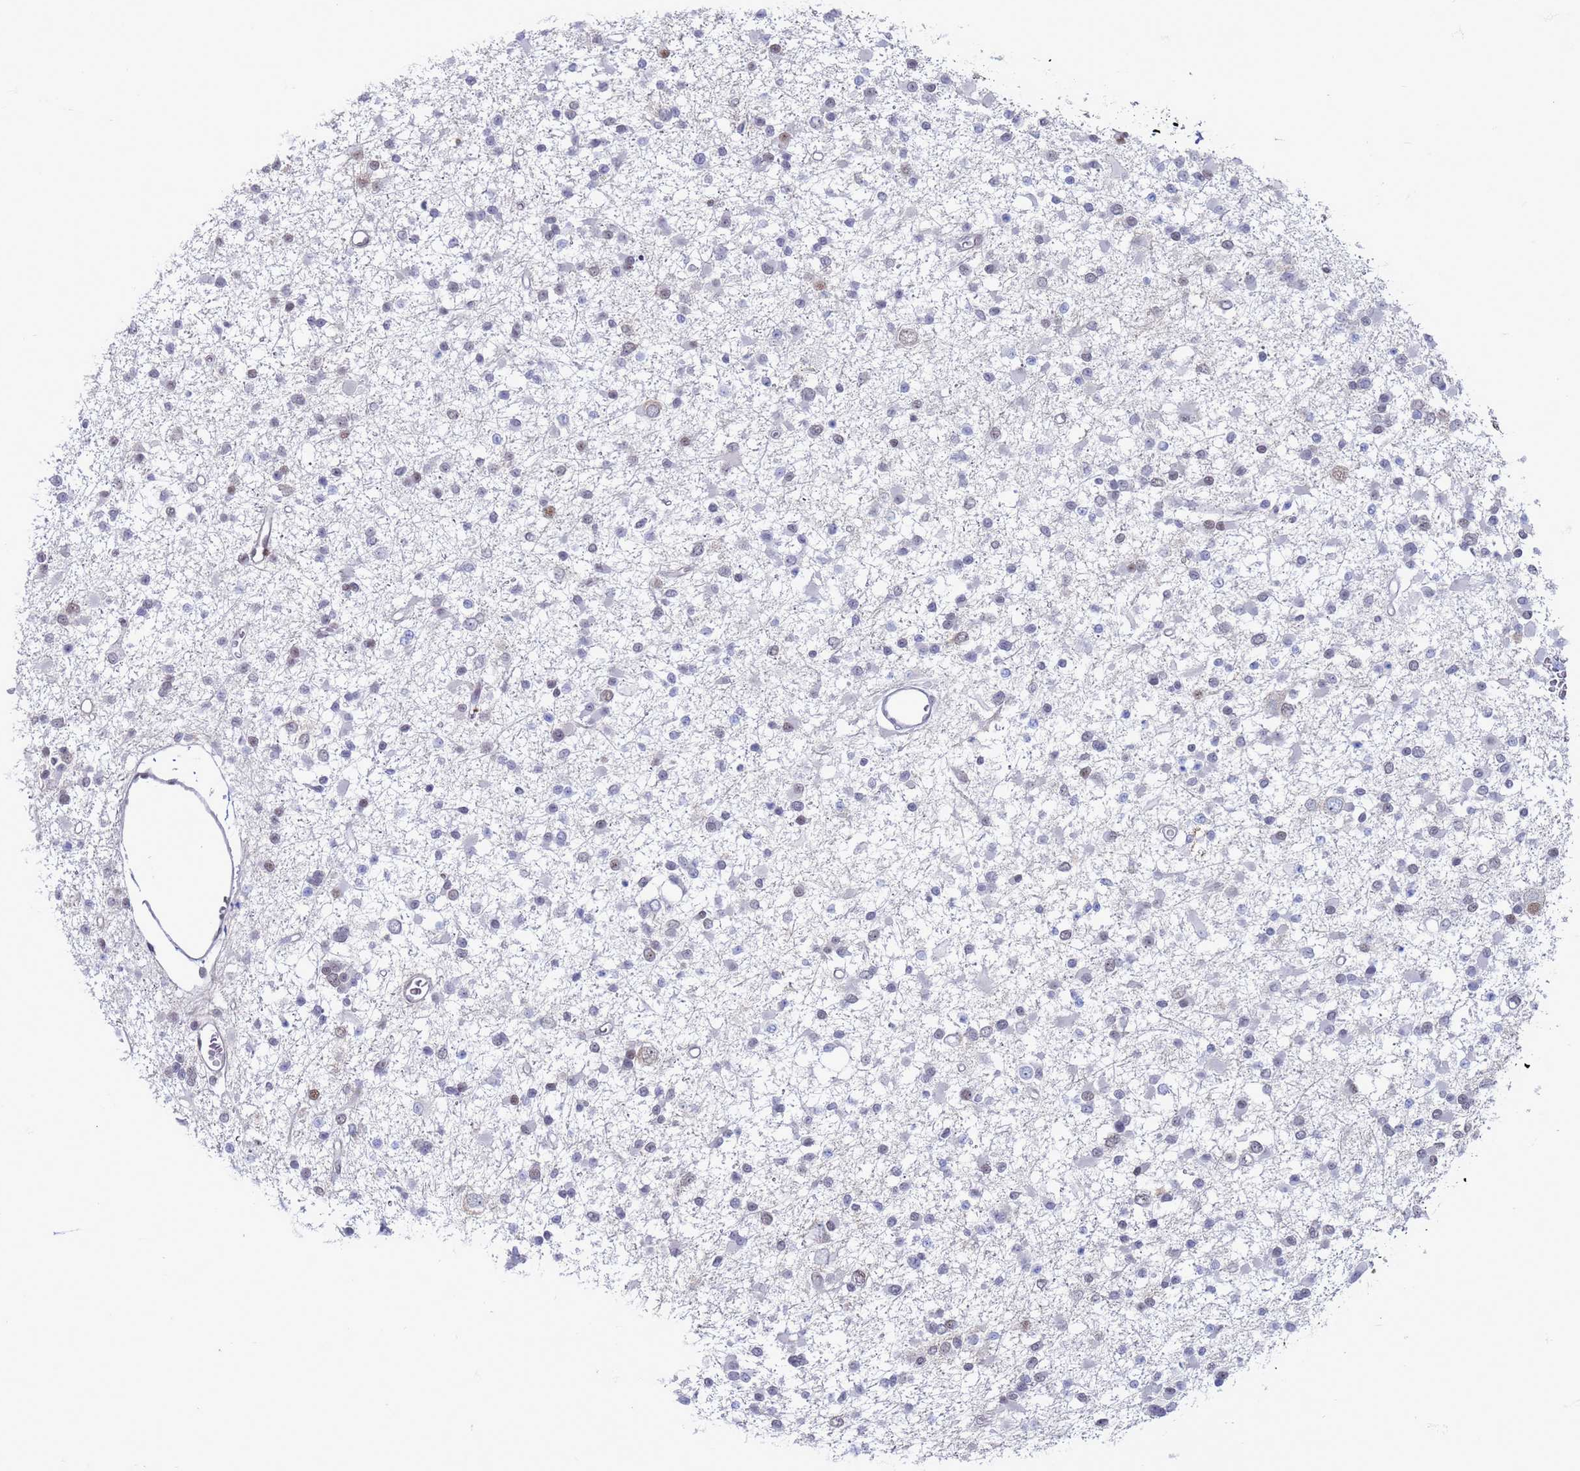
{"staining": {"intensity": "weak", "quantity": "<25%", "location": "nuclear"}, "tissue": "glioma", "cell_type": "Tumor cells", "image_type": "cancer", "snomed": [{"axis": "morphology", "description": "Glioma, malignant, Low grade"}, {"axis": "topography", "description": "Brain"}], "caption": "Immunohistochemical staining of glioma reveals no significant expression in tumor cells. (DAB immunohistochemistry (IHC) visualized using brightfield microscopy, high magnification).", "gene": "SAE1", "patient": {"sex": "female", "age": 22}}